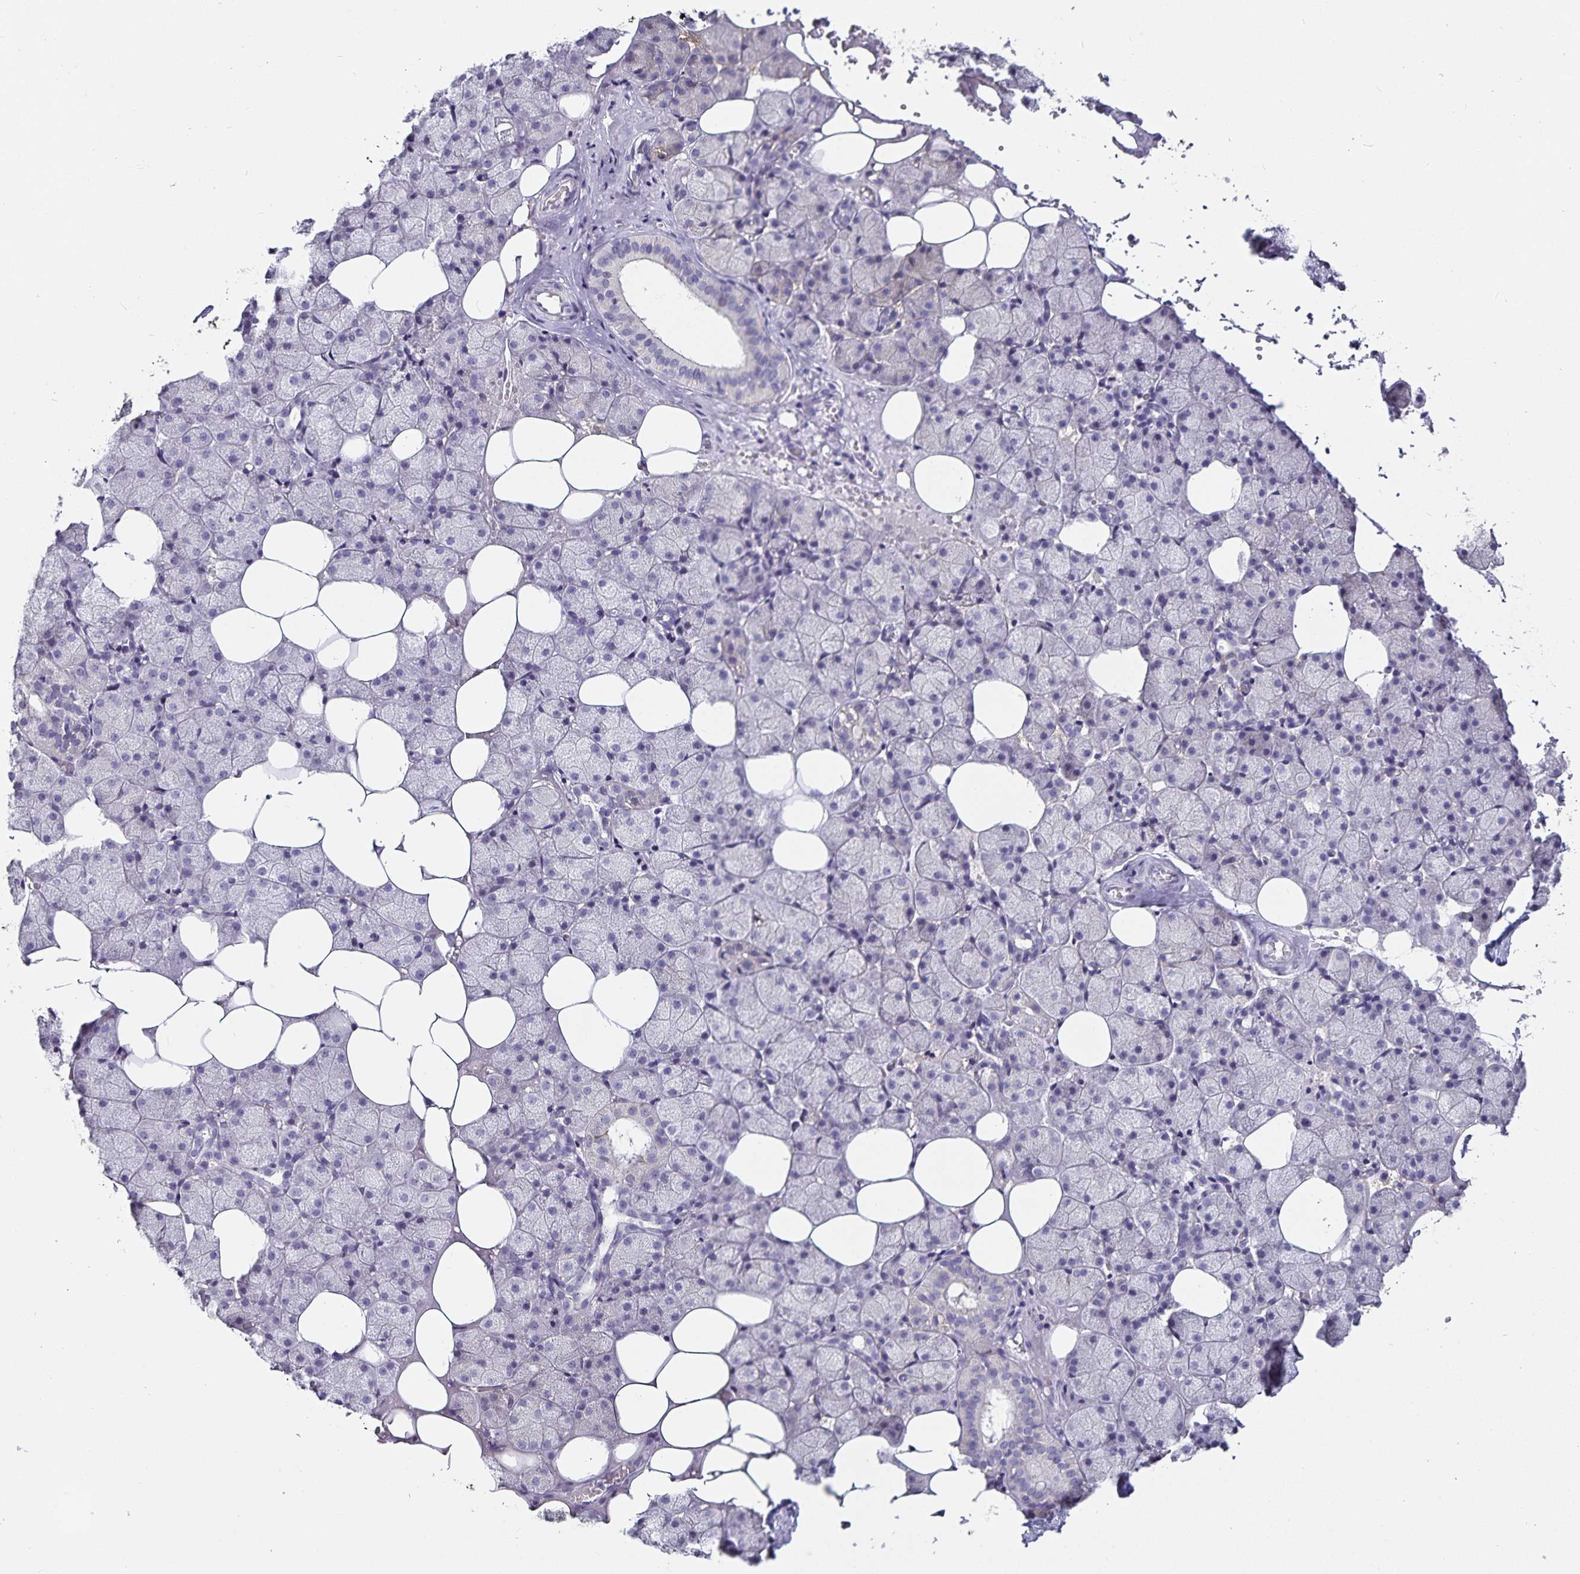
{"staining": {"intensity": "moderate", "quantity": "<25%", "location": "cytoplasmic/membranous"}, "tissue": "salivary gland", "cell_type": "Glandular cells", "image_type": "normal", "snomed": [{"axis": "morphology", "description": "Normal tissue, NOS"}, {"axis": "topography", "description": "Salivary gland"}], "caption": "A photomicrograph of human salivary gland stained for a protein exhibits moderate cytoplasmic/membranous brown staining in glandular cells. (Stains: DAB in brown, nuclei in blue, Microscopy: brightfield microscopy at high magnification).", "gene": "CA12", "patient": {"sex": "male", "age": 38}}